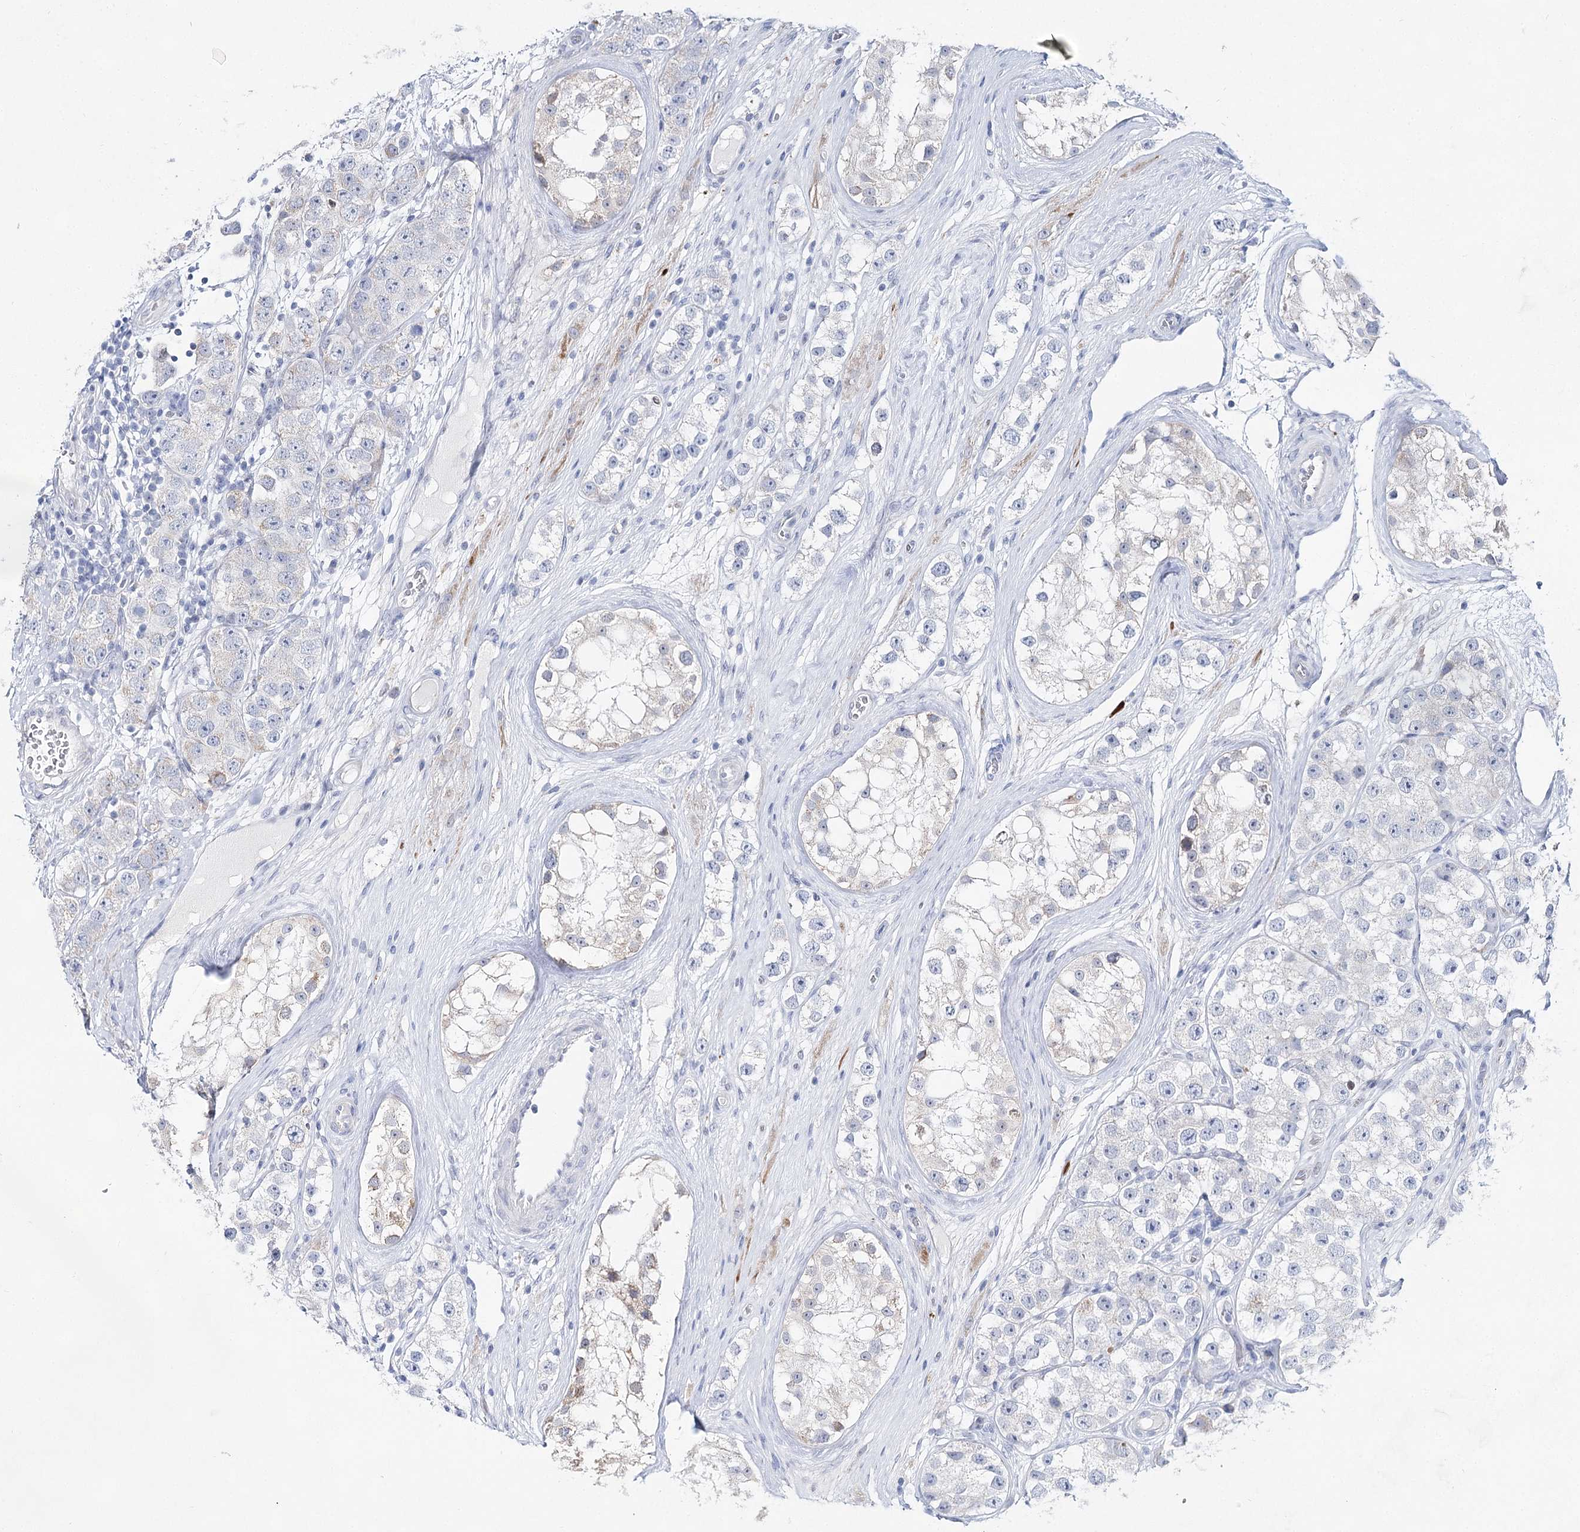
{"staining": {"intensity": "negative", "quantity": "none", "location": "none"}, "tissue": "testis cancer", "cell_type": "Tumor cells", "image_type": "cancer", "snomed": [{"axis": "morphology", "description": "Seminoma, NOS"}, {"axis": "topography", "description": "Testis"}], "caption": "There is no significant positivity in tumor cells of testis seminoma. The staining is performed using DAB brown chromogen with nuclei counter-stained in using hematoxylin.", "gene": "BPHL", "patient": {"sex": "male", "age": 28}}